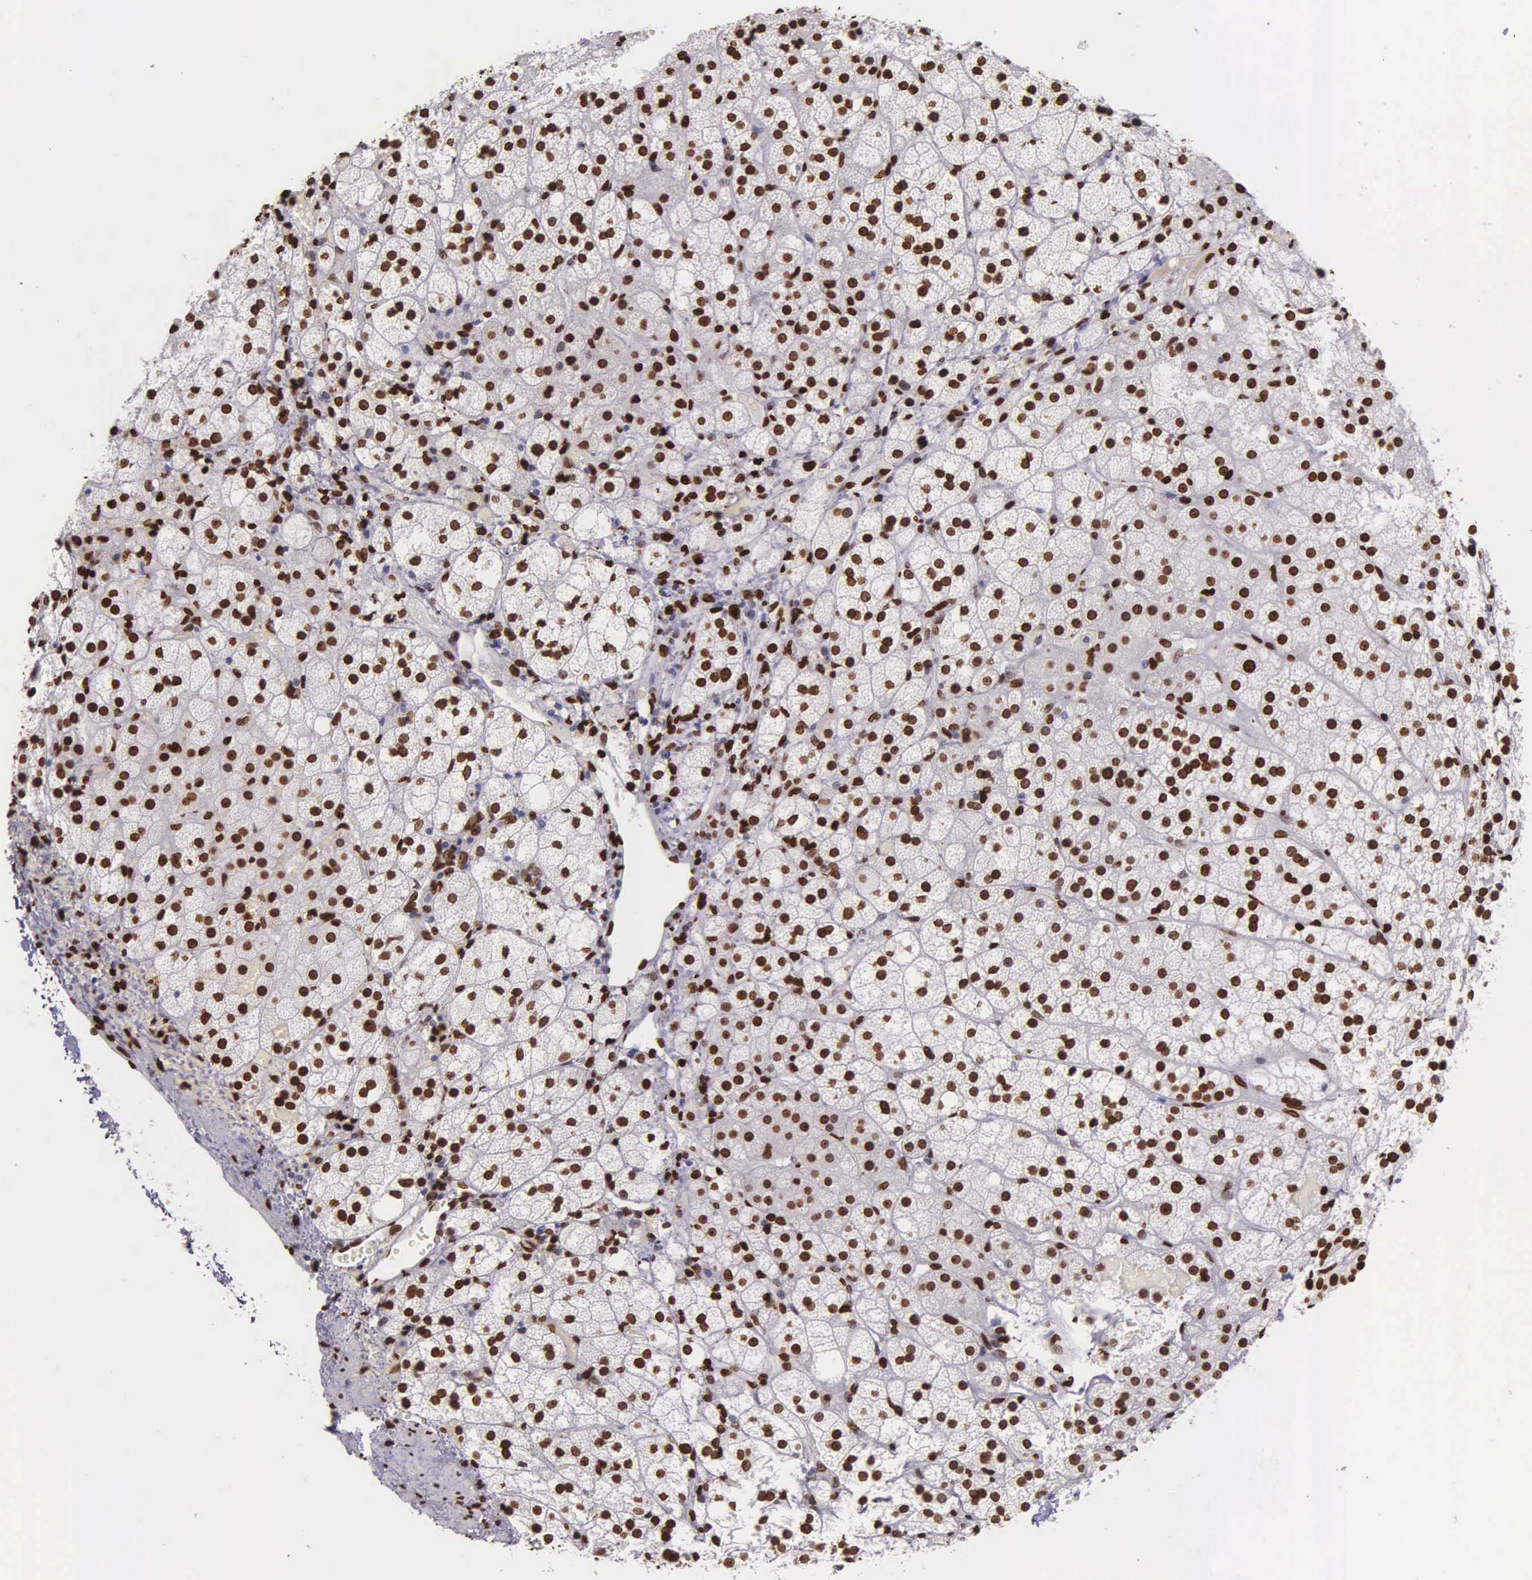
{"staining": {"intensity": "strong", "quantity": ">75%", "location": "nuclear"}, "tissue": "adrenal gland", "cell_type": "Glandular cells", "image_type": "normal", "snomed": [{"axis": "morphology", "description": "Normal tissue, NOS"}, {"axis": "topography", "description": "Adrenal gland"}], "caption": "An image of human adrenal gland stained for a protein reveals strong nuclear brown staining in glandular cells. (brown staining indicates protein expression, while blue staining denotes nuclei).", "gene": "H1", "patient": {"sex": "male", "age": 53}}